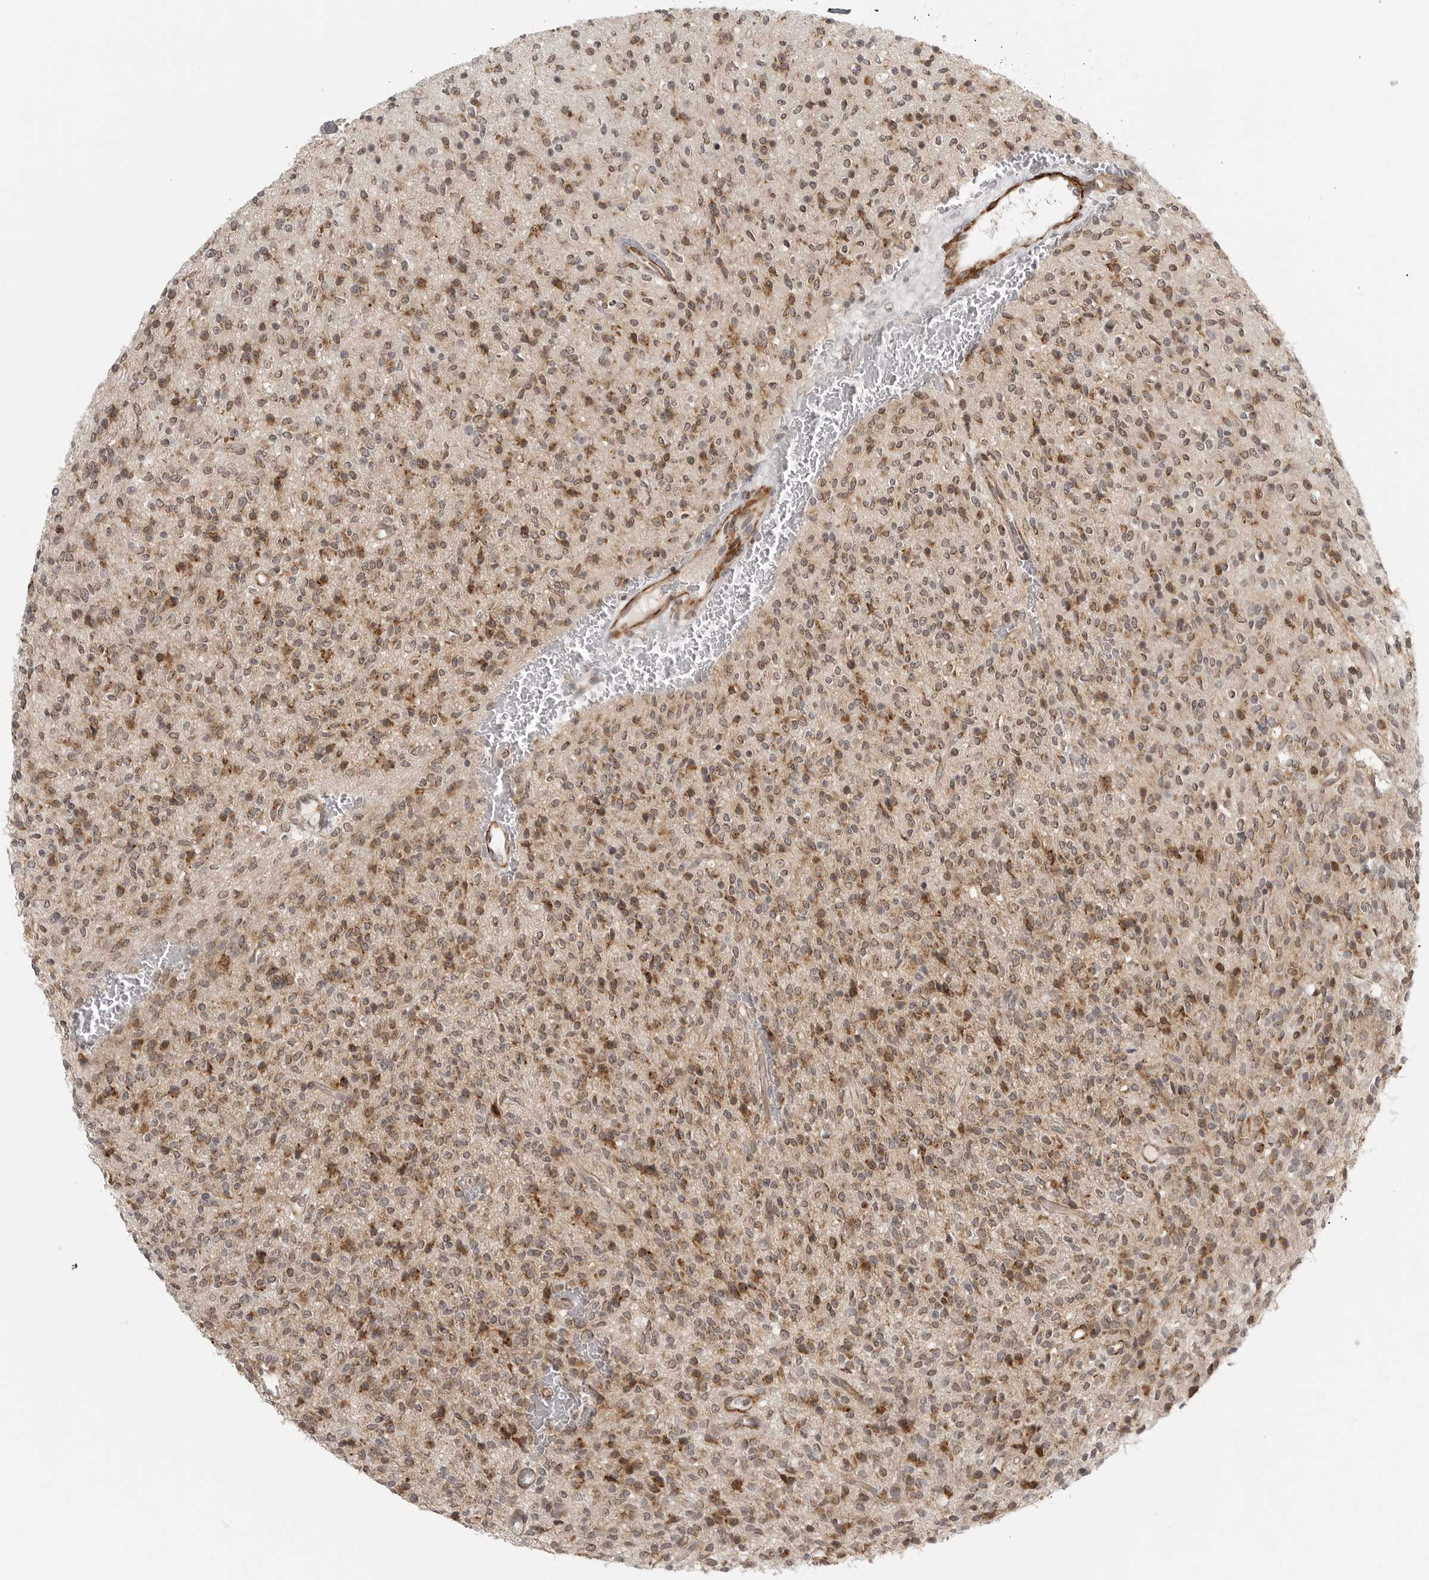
{"staining": {"intensity": "moderate", "quantity": ">75%", "location": "cytoplasmic/membranous"}, "tissue": "glioma", "cell_type": "Tumor cells", "image_type": "cancer", "snomed": [{"axis": "morphology", "description": "Glioma, malignant, High grade"}, {"axis": "topography", "description": "Brain"}], "caption": "Glioma stained for a protein exhibits moderate cytoplasmic/membranous positivity in tumor cells. The staining was performed using DAB, with brown indicating positive protein expression. Nuclei are stained blue with hematoxylin.", "gene": "TUT4", "patient": {"sex": "male", "age": 34}}